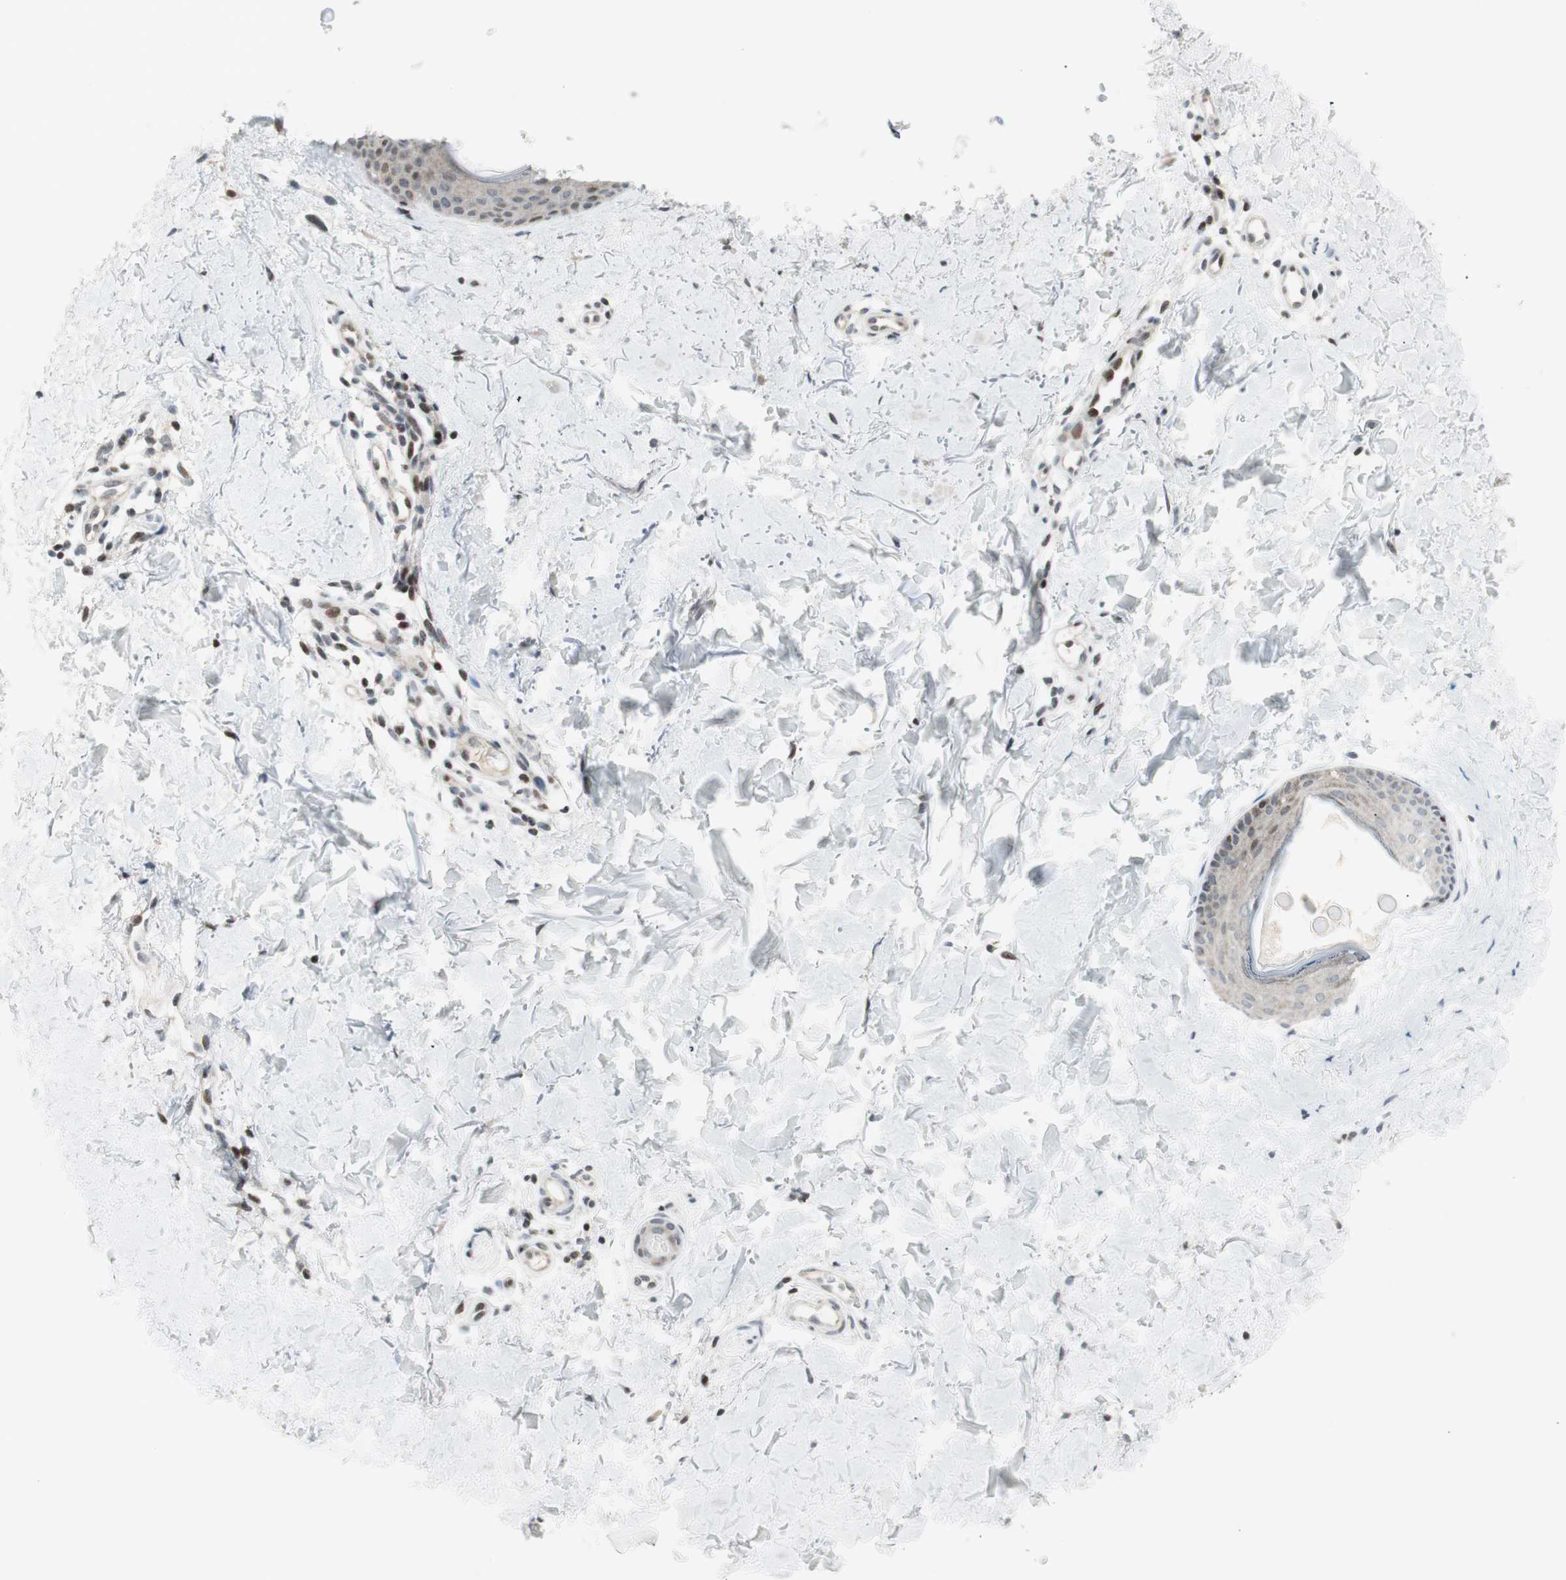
{"staining": {"intensity": "weak", "quantity": ">75%", "location": "cytoplasmic/membranous"}, "tissue": "skin", "cell_type": "Fibroblasts", "image_type": "normal", "snomed": [{"axis": "morphology", "description": "Normal tissue, NOS"}, {"axis": "topography", "description": "Skin"}], "caption": "Skin stained for a protein (brown) displays weak cytoplasmic/membranous positive positivity in about >75% of fibroblasts.", "gene": "TPT1", "patient": {"sex": "female", "age": 56}}